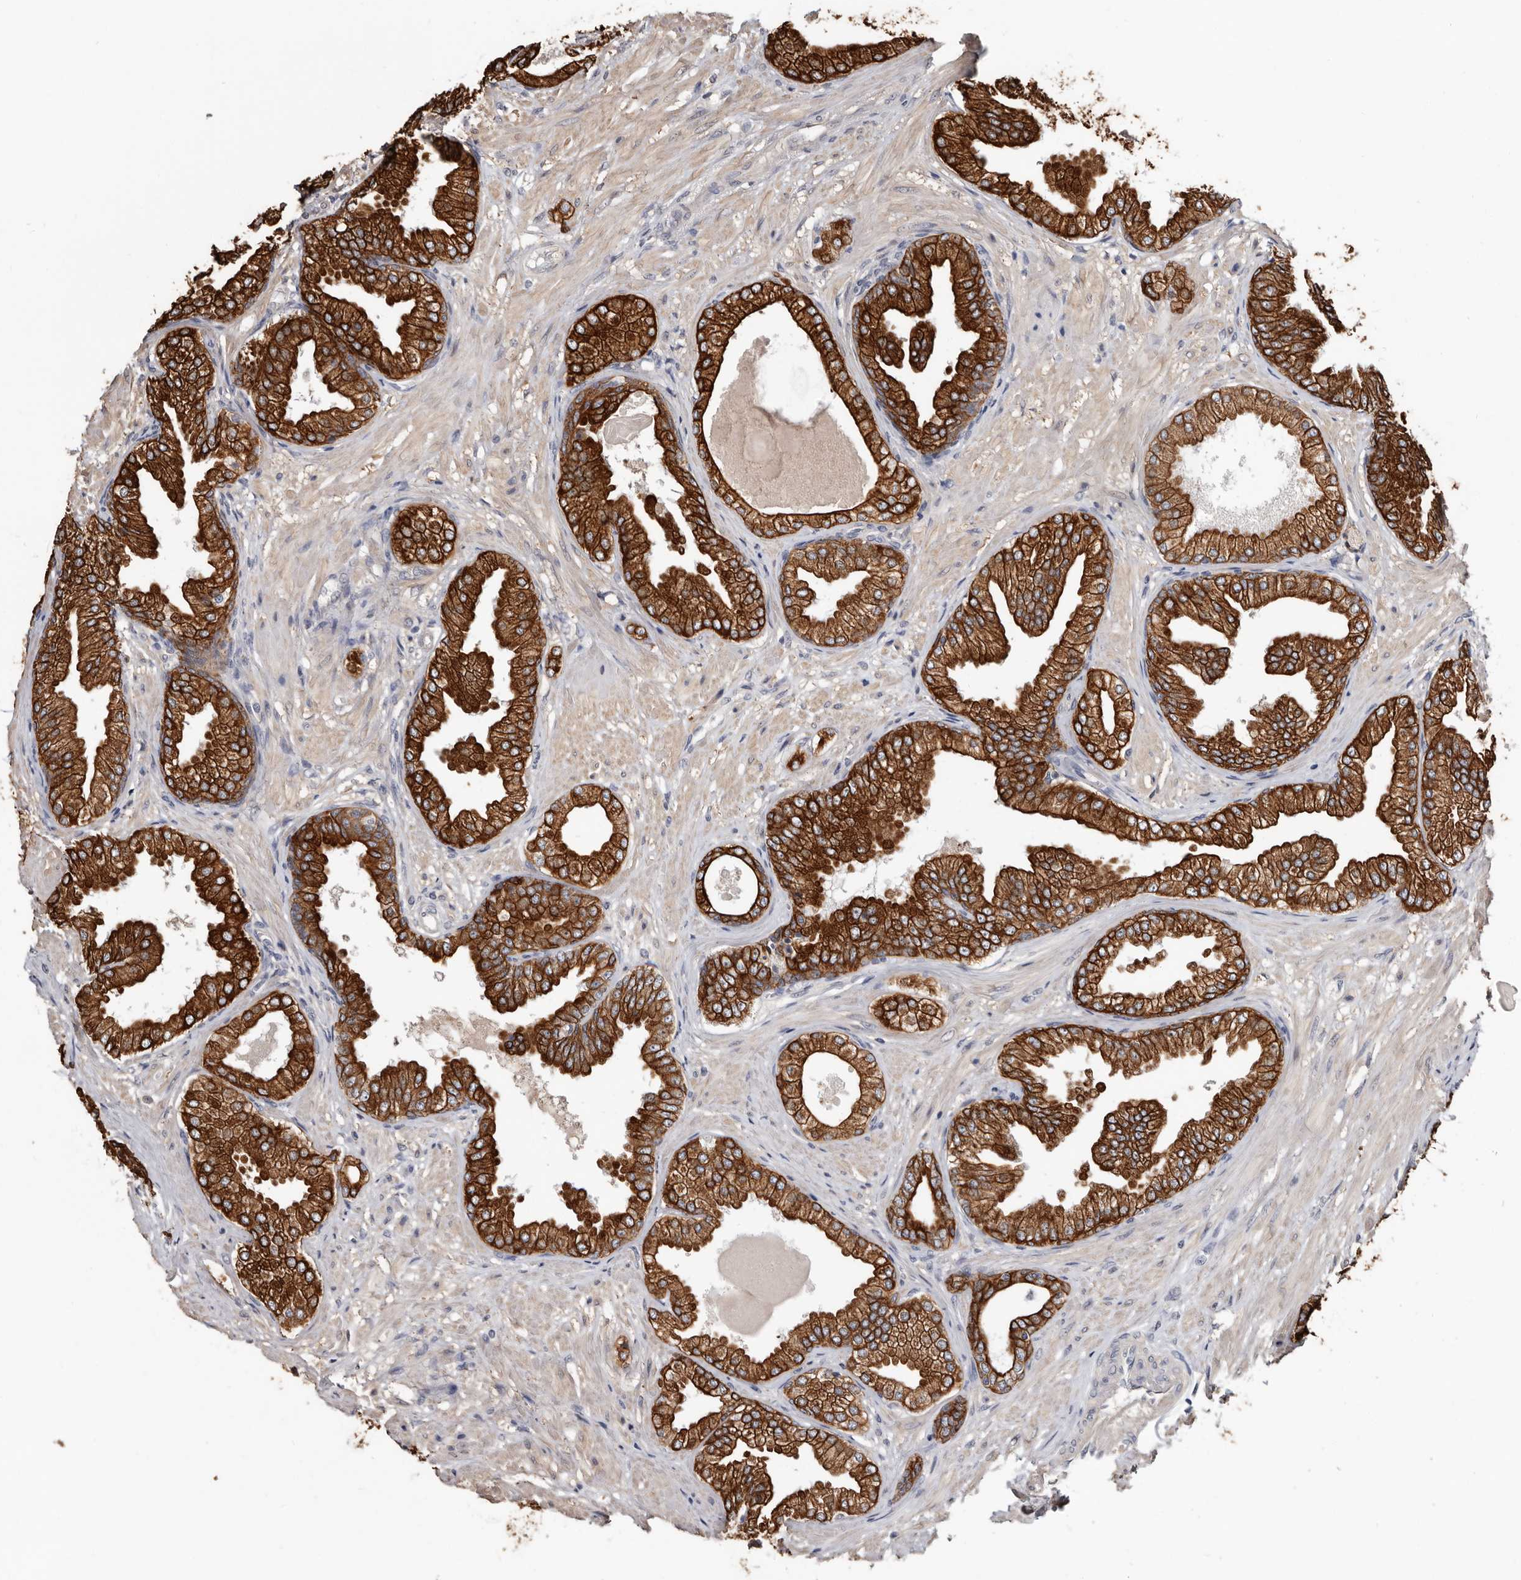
{"staining": {"intensity": "strong", "quantity": ">75%", "location": "cytoplasmic/membranous"}, "tissue": "prostate cancer", "cell_type": "Tumor cells", "image_type": "cancer", "snomed": [{"axis": "morphology", "description": "Adenocarcinoma, Low grade"}, {"axis": "topography", "description": "Prostate"}], "caption": "Protein expression analysis of human prostate cancer reveals strong cytoplasmic/membranous positivity in approximately >75% of tumor cells.", "gene": "MRPL18", "patient": {"sex": "male", "age": 63}}